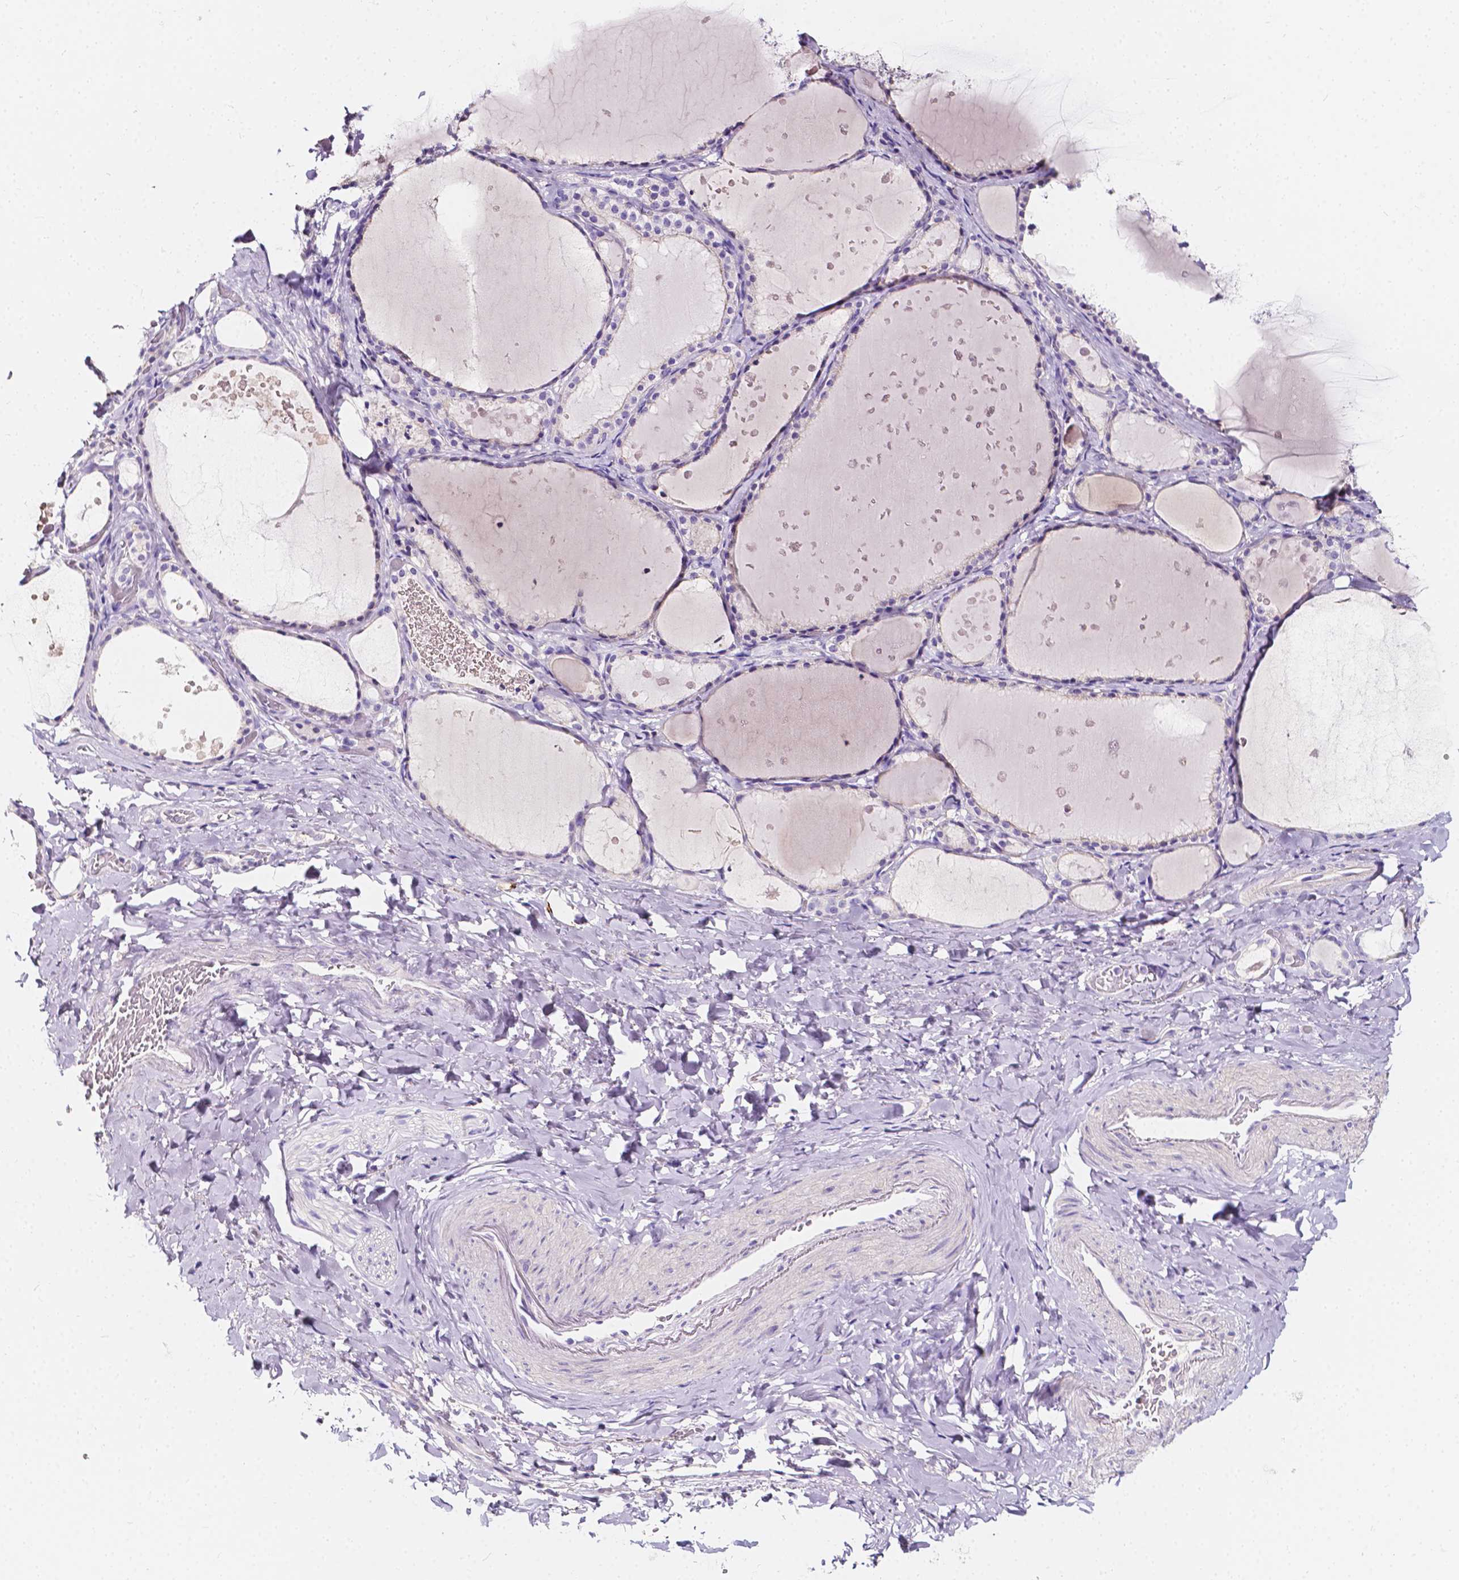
{"staining": {"intensity": "negative", "quantity": "none", "location": "none"}, "tissue": "thyroid gland", "cell_type": "Glandular cells", "image_type": "normal", "snomed": [{"axis": "morphology", "description": "Normal tissue, NOS"}, {"axis": "topography", "description": "Thyroid gland"}], "caption": "Human thyroid gland stained for a protein using IHC exhibits no positivity in glandular cells.", "gene": "CLSTN2", "patient": {"sex": "female", "age": 56}}